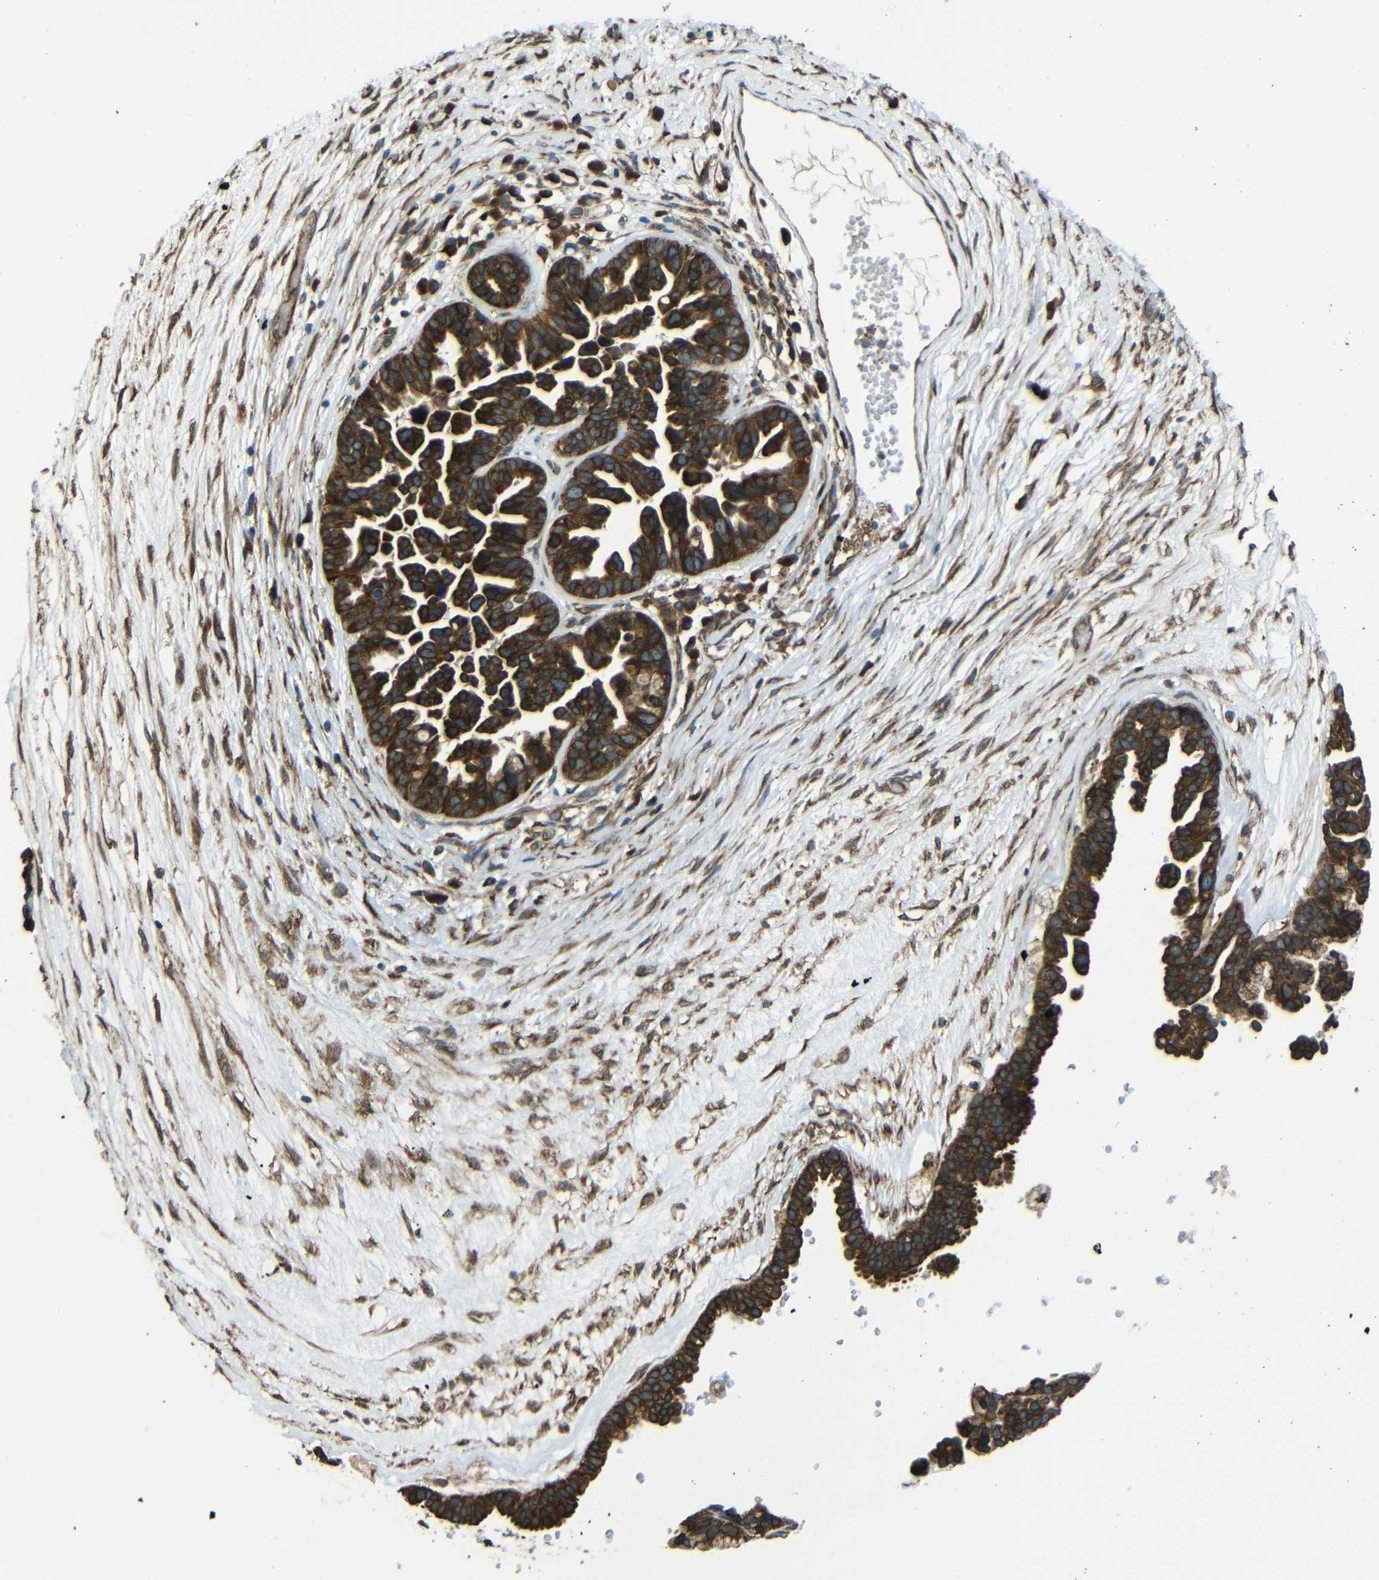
{"staining": {"intensity": "strong", "quantity": ">75%", "location": "cytoplasmic/membranous"}, "tissue": "ovarian cancer", "cell_type": "Tumor cells", "image_type": "cancer", "snomed": [{"axis": "morphology", "description": "Cystadenocarcinoma, serous, NOS"}, {"axis": "topography", "description": "Ovary"}], "caption": "Ovarian serous cystadenocarcinoma stained for a protein (brown) displays strong cytoplasmic/membranous positive positivity in approximately >75% of tumor cells.", "gene": "VAPB", "patient": {"sex": "female", "age": 56}}